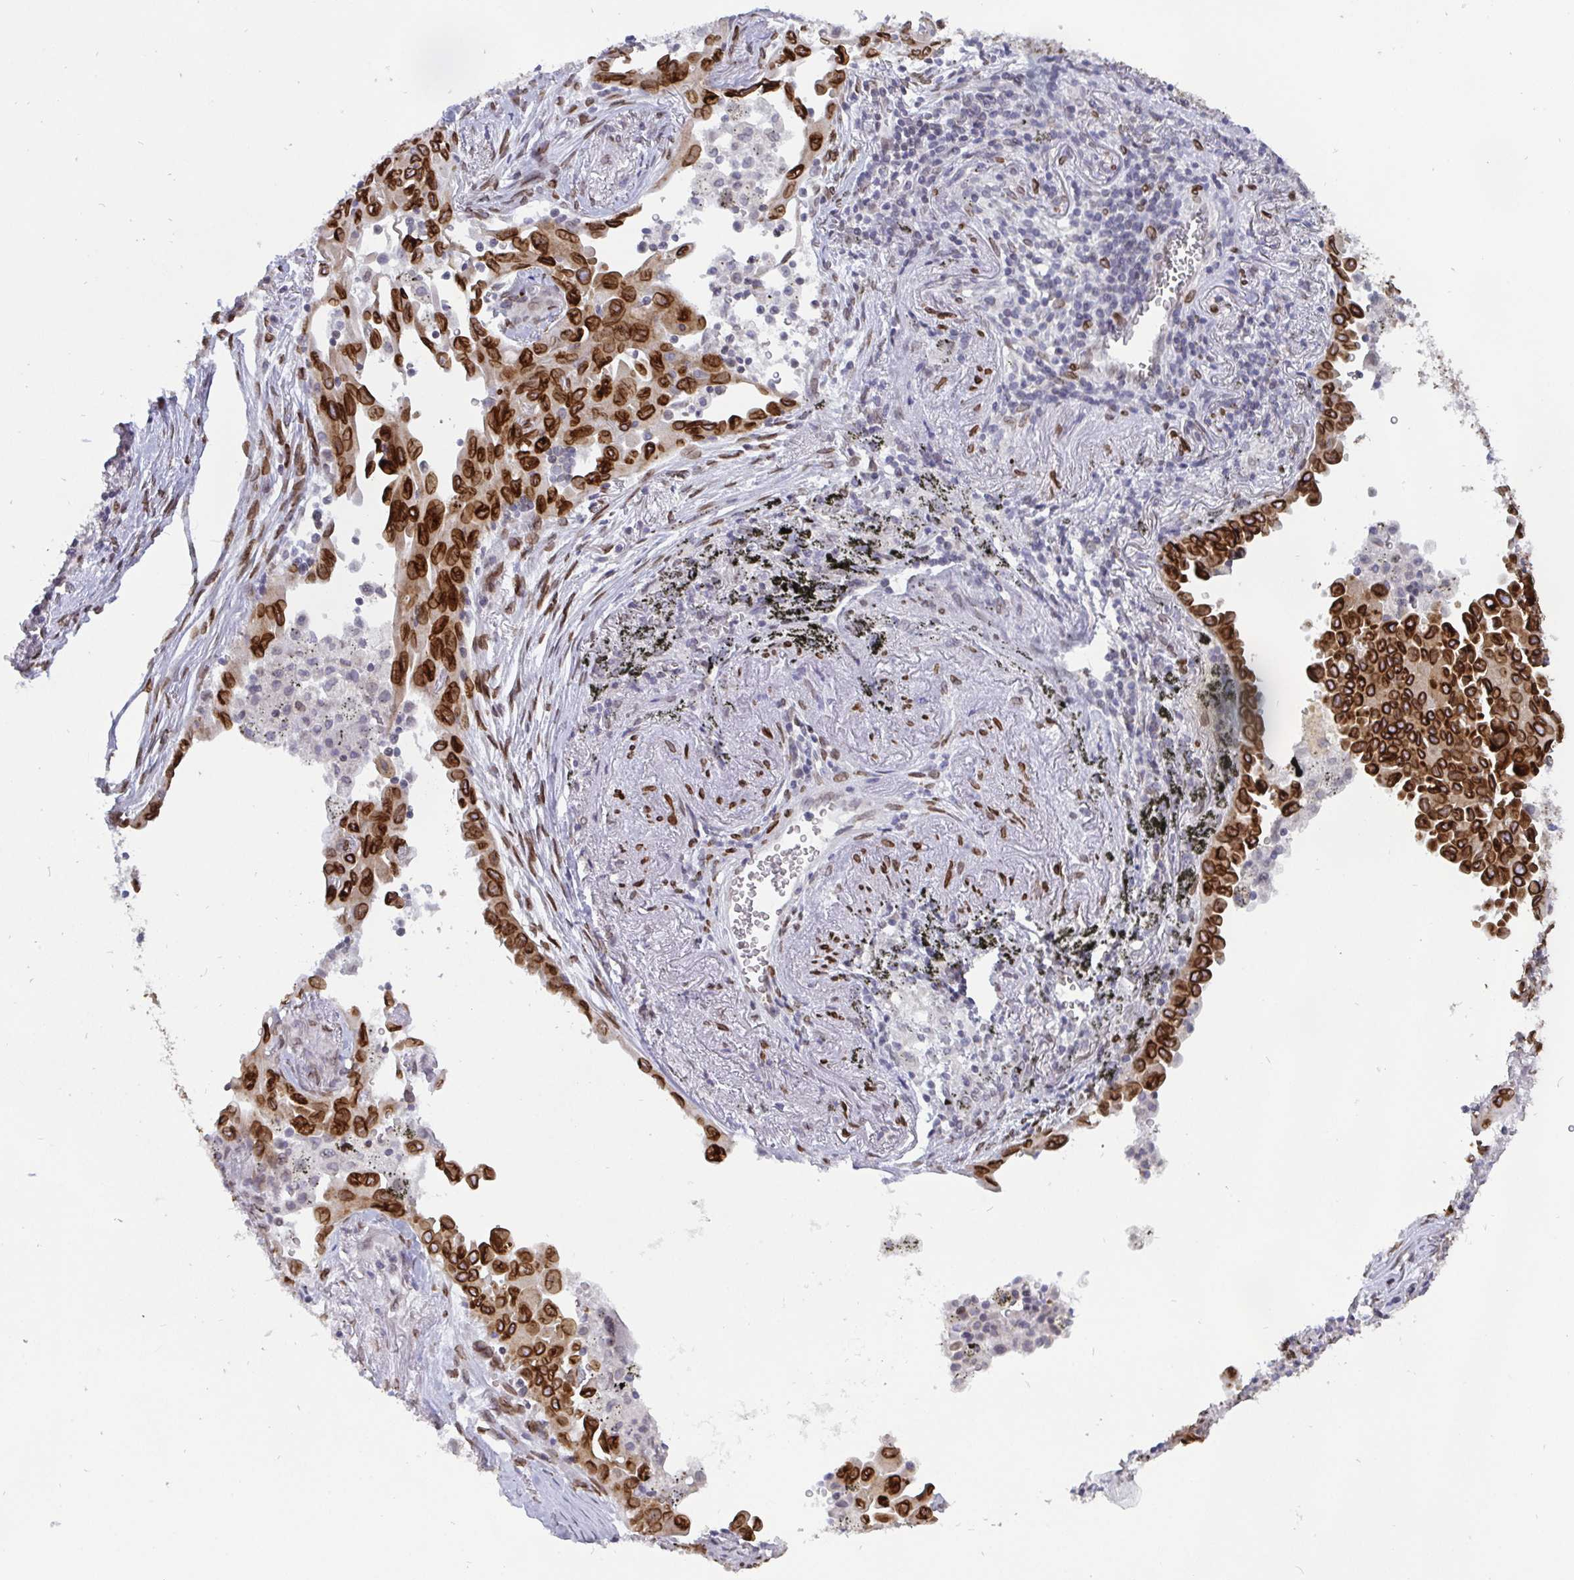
{"staining": {"intensity": "strong", "quantity": ">75%", "location": "cytoplasmic/membranous,nuclear"}, "tissue": "lung cancer", "cell_type": "Tumor cells", "image_type": "cancer", "snomed": [{"axis": "morphology", "description": "Adenocarcinoma, NOS"}, {"axis": "topography", "description": "Lung"}], "caption": "Strong cytoplasmic/membranous and nuclear staining for a protein is appreciated in approximately >75% of tumor cells of lung cancer using IHC.", "gene": "EMD", "patient": {"sex": "male", "age": 68}}